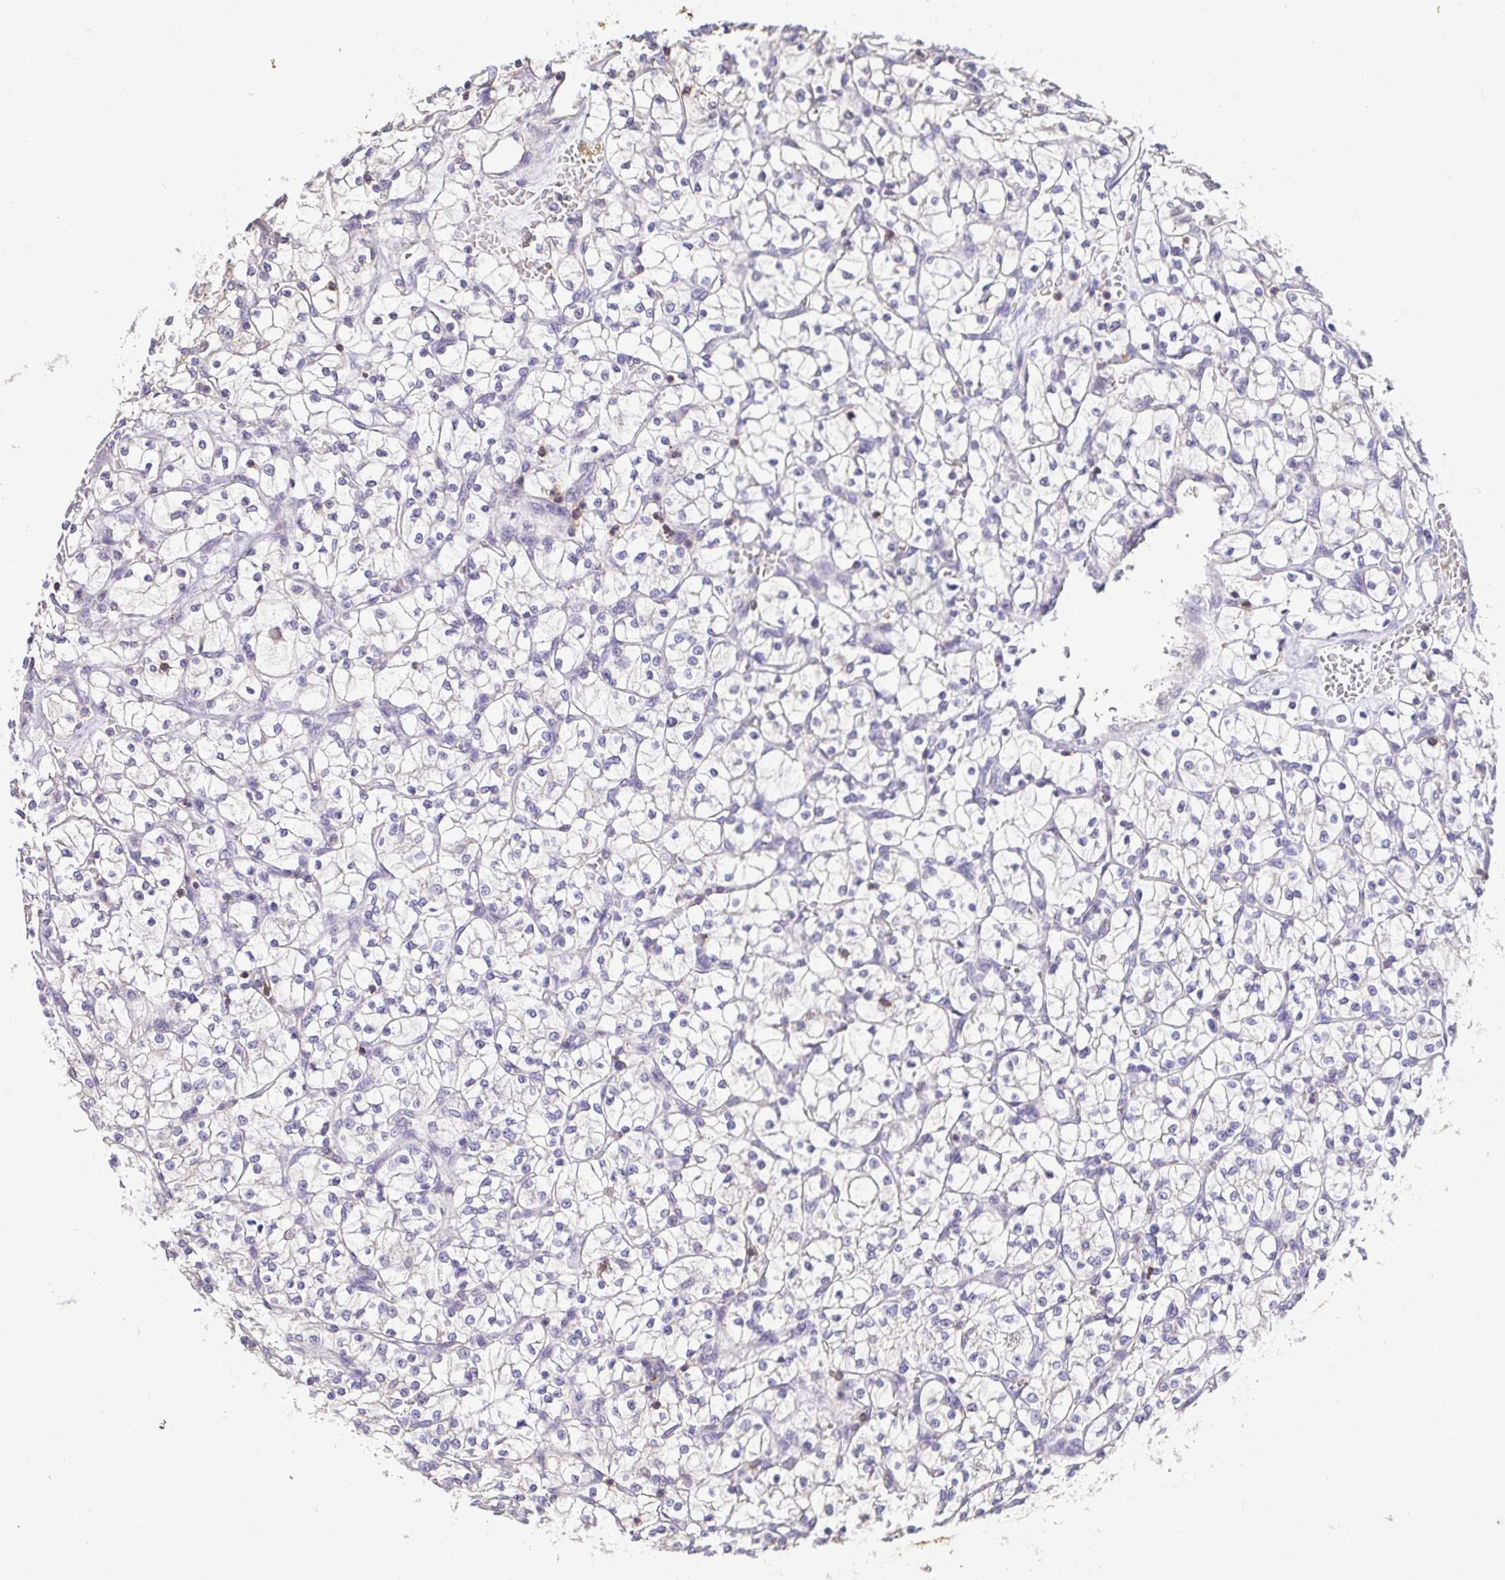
{"staining": {"intensity": "negative", "quantity": "none", "location": "none"}, "tissue": "renal cancer", "cell_type": "Tumor cells", "image_type": "cancer", "snomed": [{"axis": "morphology", "description": "Adenocarcinoma, NOS"}, {"axis": "topography", "description": "Kidney"}], "caption": "IHC of renal adenocarcinoma displays no positivity in tumor cells.", "gene": "SKAP1", "patient": {"sex": "female", "age": 64}}